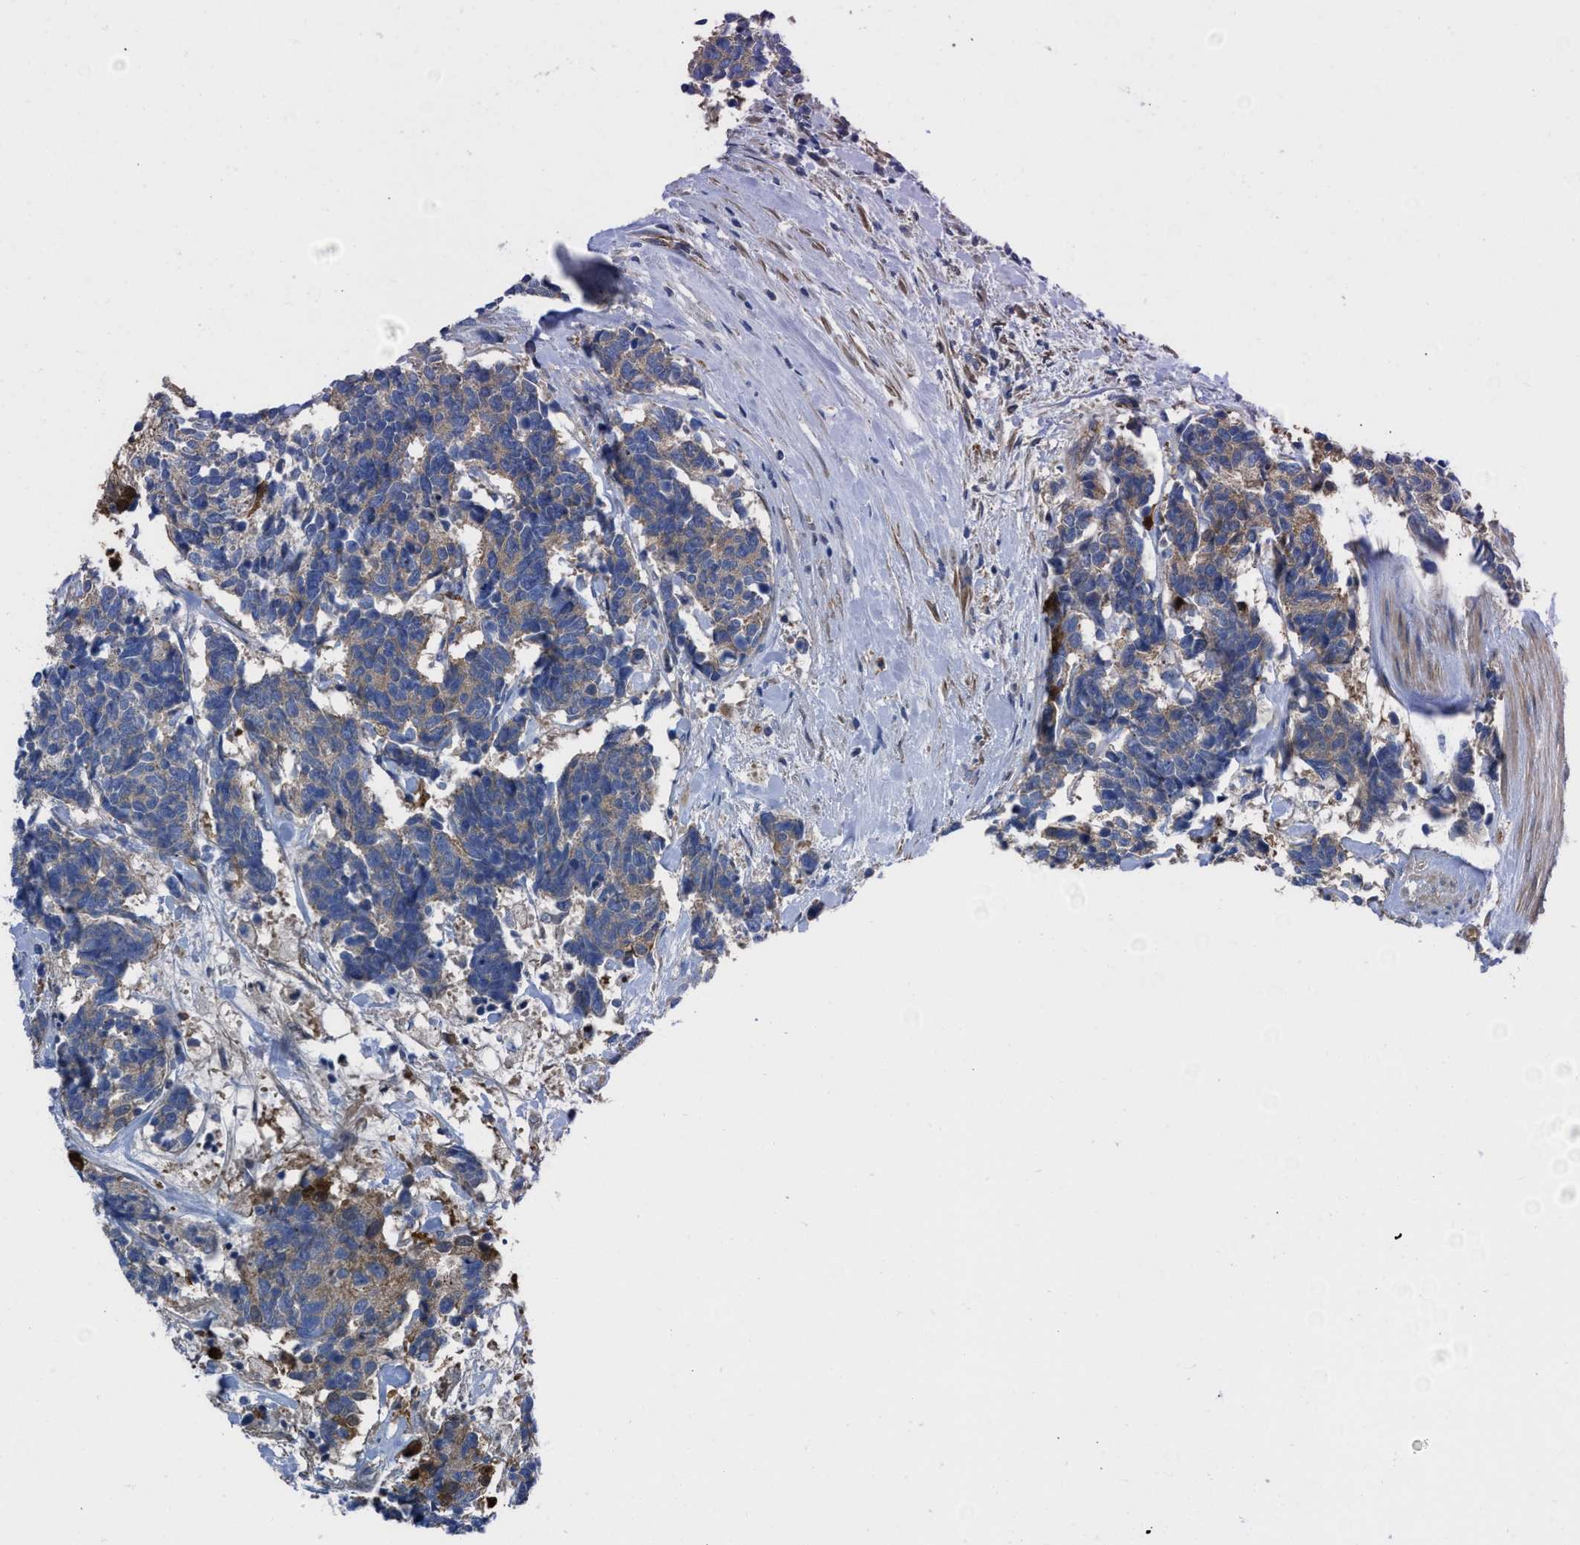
{"staining": {"intensity": "weak", "quantity": ">75%", "location": "cytoplasmic/membranous"}, "tissue": "carcinoid", "cell_type": "Tumor cells", "image_type": "cancer", "snomed": [{"axis": "morphology", "description": "Carcinoma, NOS"}, {"axis": "morphology", "description": "Carcinoid, malignant, NOS"}, {"axis": "topography", "description": "Urinary bladder"}], "caption": "Immunohistochemical staining of malignant carcinoid exhibits low levels of weak cytoplasmic/membranous positivity in approximately >75% of tumor cells.", "gene": "TRIOBP", "patient": {"sex": "male", "age": 57}}